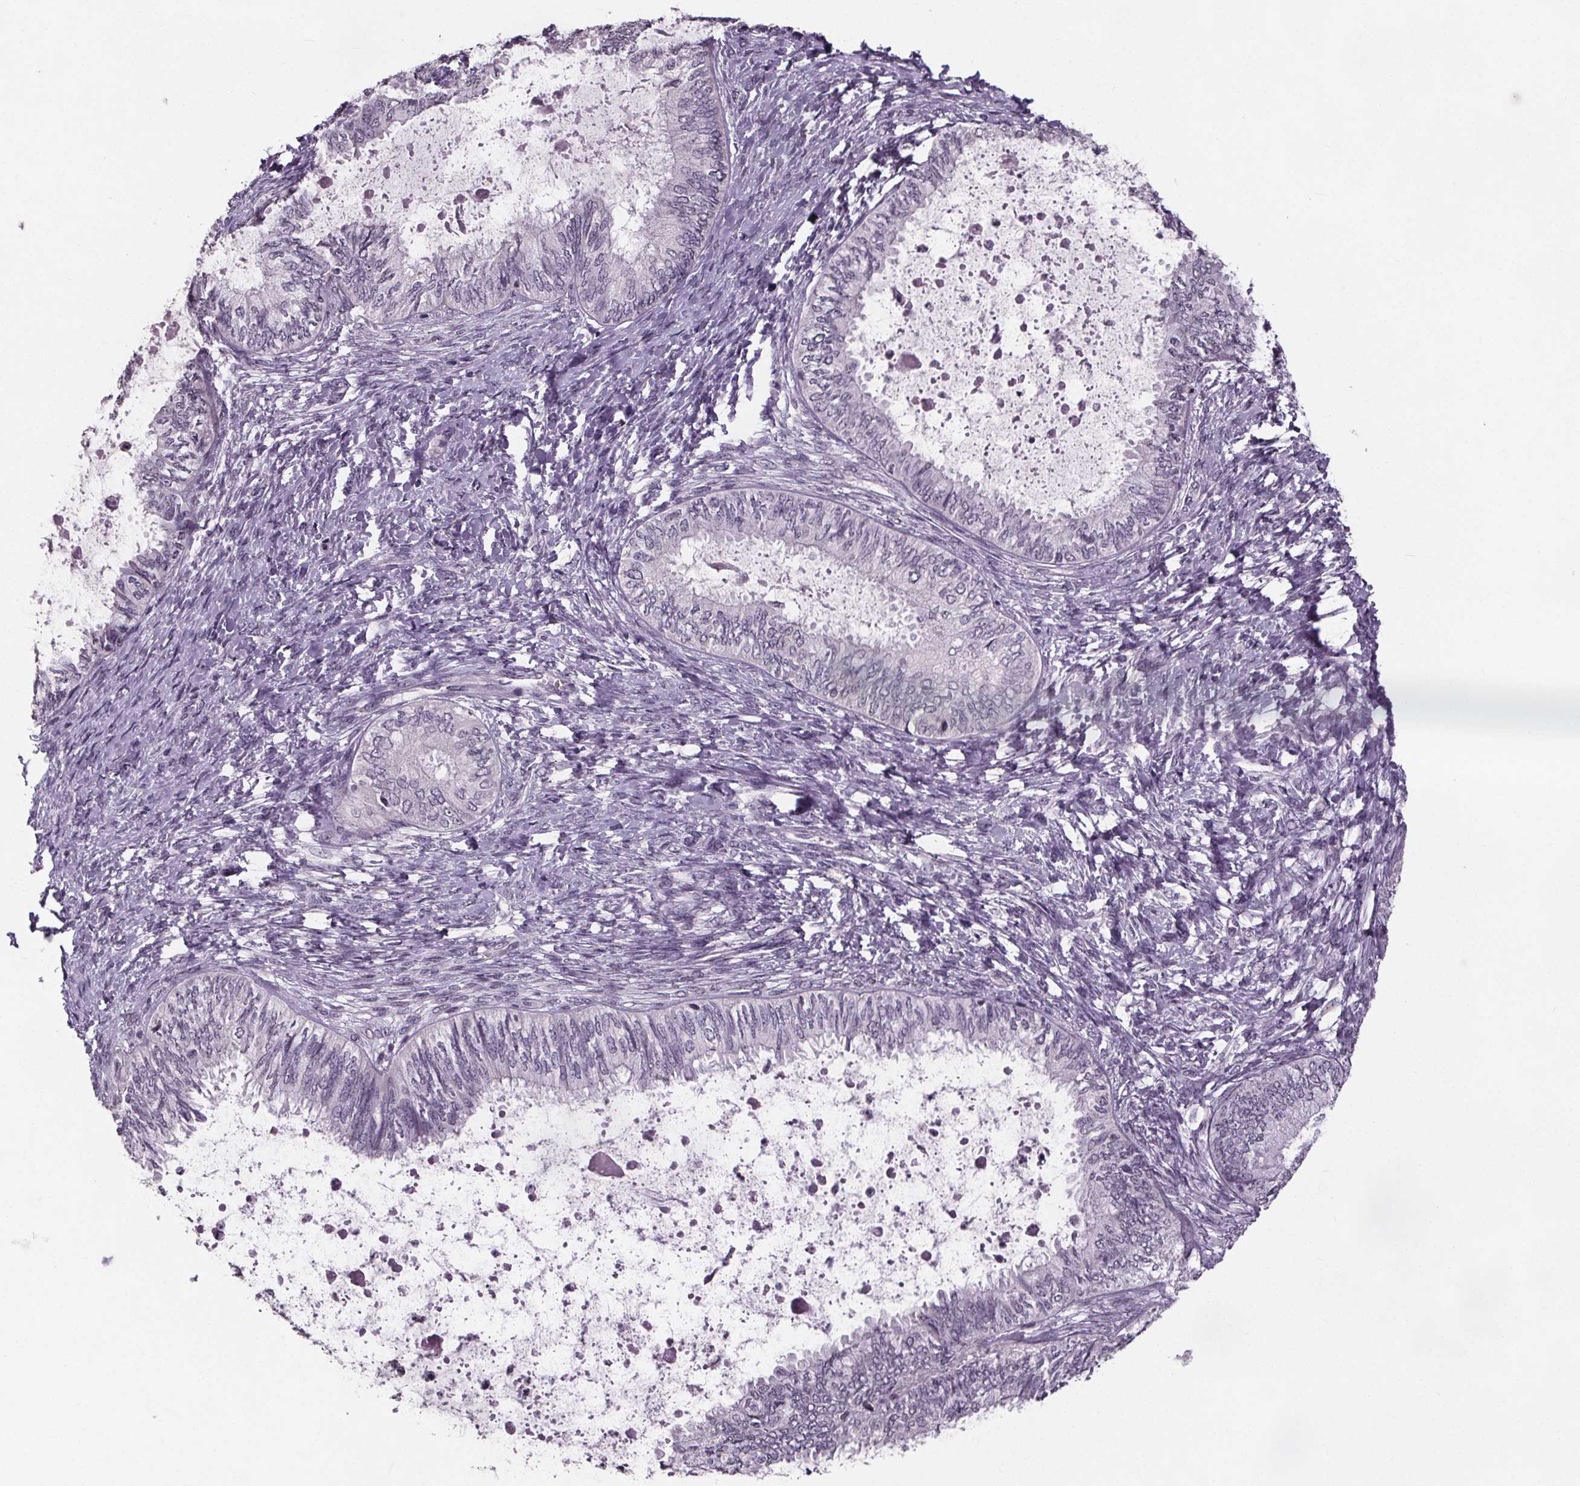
{"staining": {"intensity": "negative", "quantity": "none", "location": "none"}, "tissue": "ovarian cancer", "cell_type": "Tumor cells", "image_type": "cancer", "snomed": [{"axis": "morphology", "description": "Carcinoma, endometroid"}, {"axis": "topography", "description": "Ovary"}], "caption": "The IHC micrograph has no significant expression in tumor cells of endometroid carcinoma (ovarian) tissue. (IHC, brightfield microscopy, high magnification).", "gene": "NKX6-1", "patient": {"sex": "female", "age": 70}}